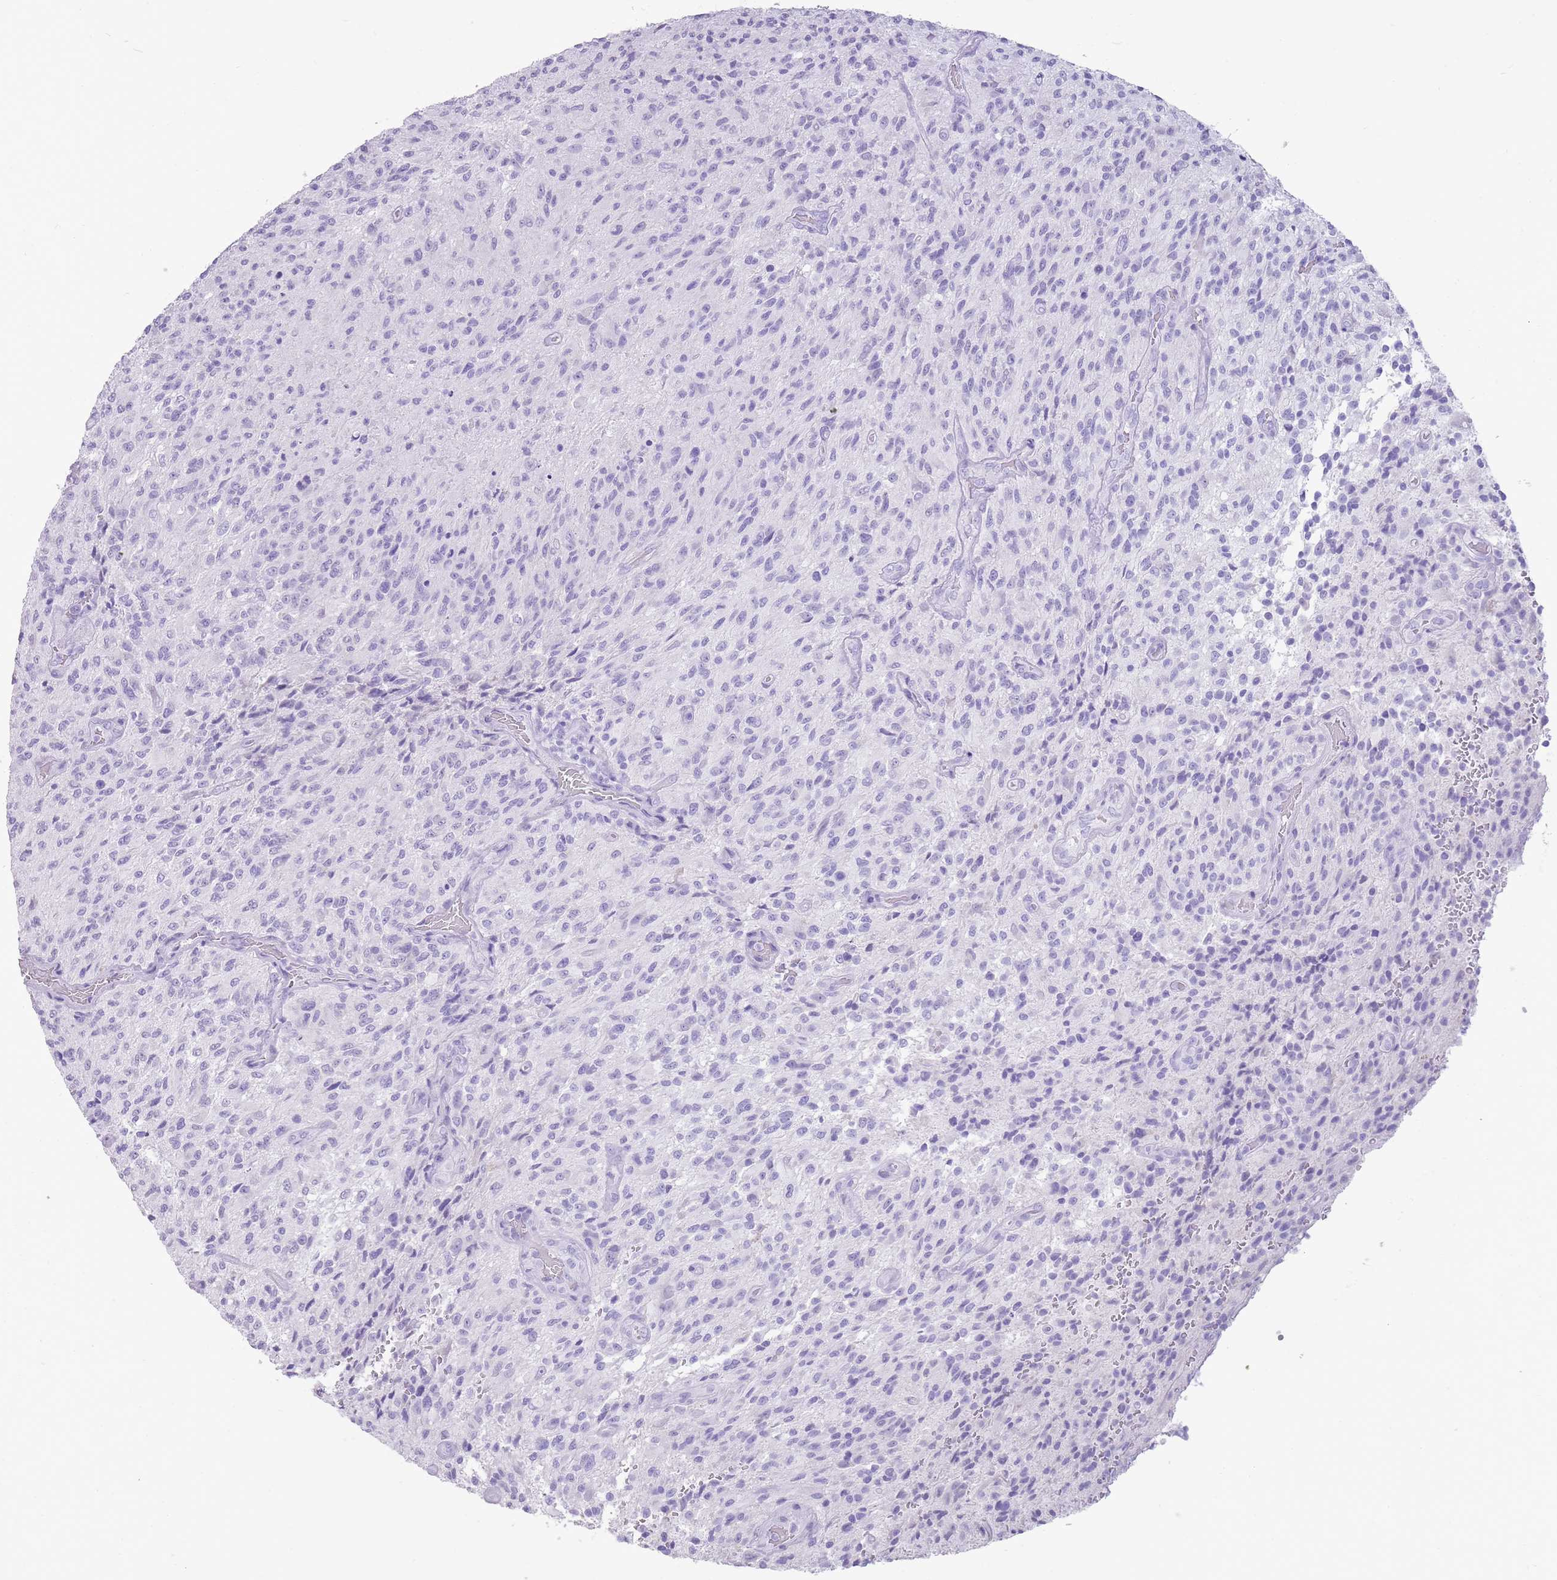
{"staining": {"intensity": "negative", "quantity": "none", "location": "none"}, "tissue": "glioma", "cell_type": "Tumor cells", "image_type": "cancer", "snomed": [{"axis": "morphology", "description": "Normal tissue, NOS"}, {"axis": "morphology", "description": "Glioma, malignant, High grade"}, {"axis": "topography", "description": "Cerebral cortex"}], "caption": "The micrograph displays no staining of tumor cells in glioma.", "gene": "NBPF3", "patient": {"sex": "male", "age": 56}}